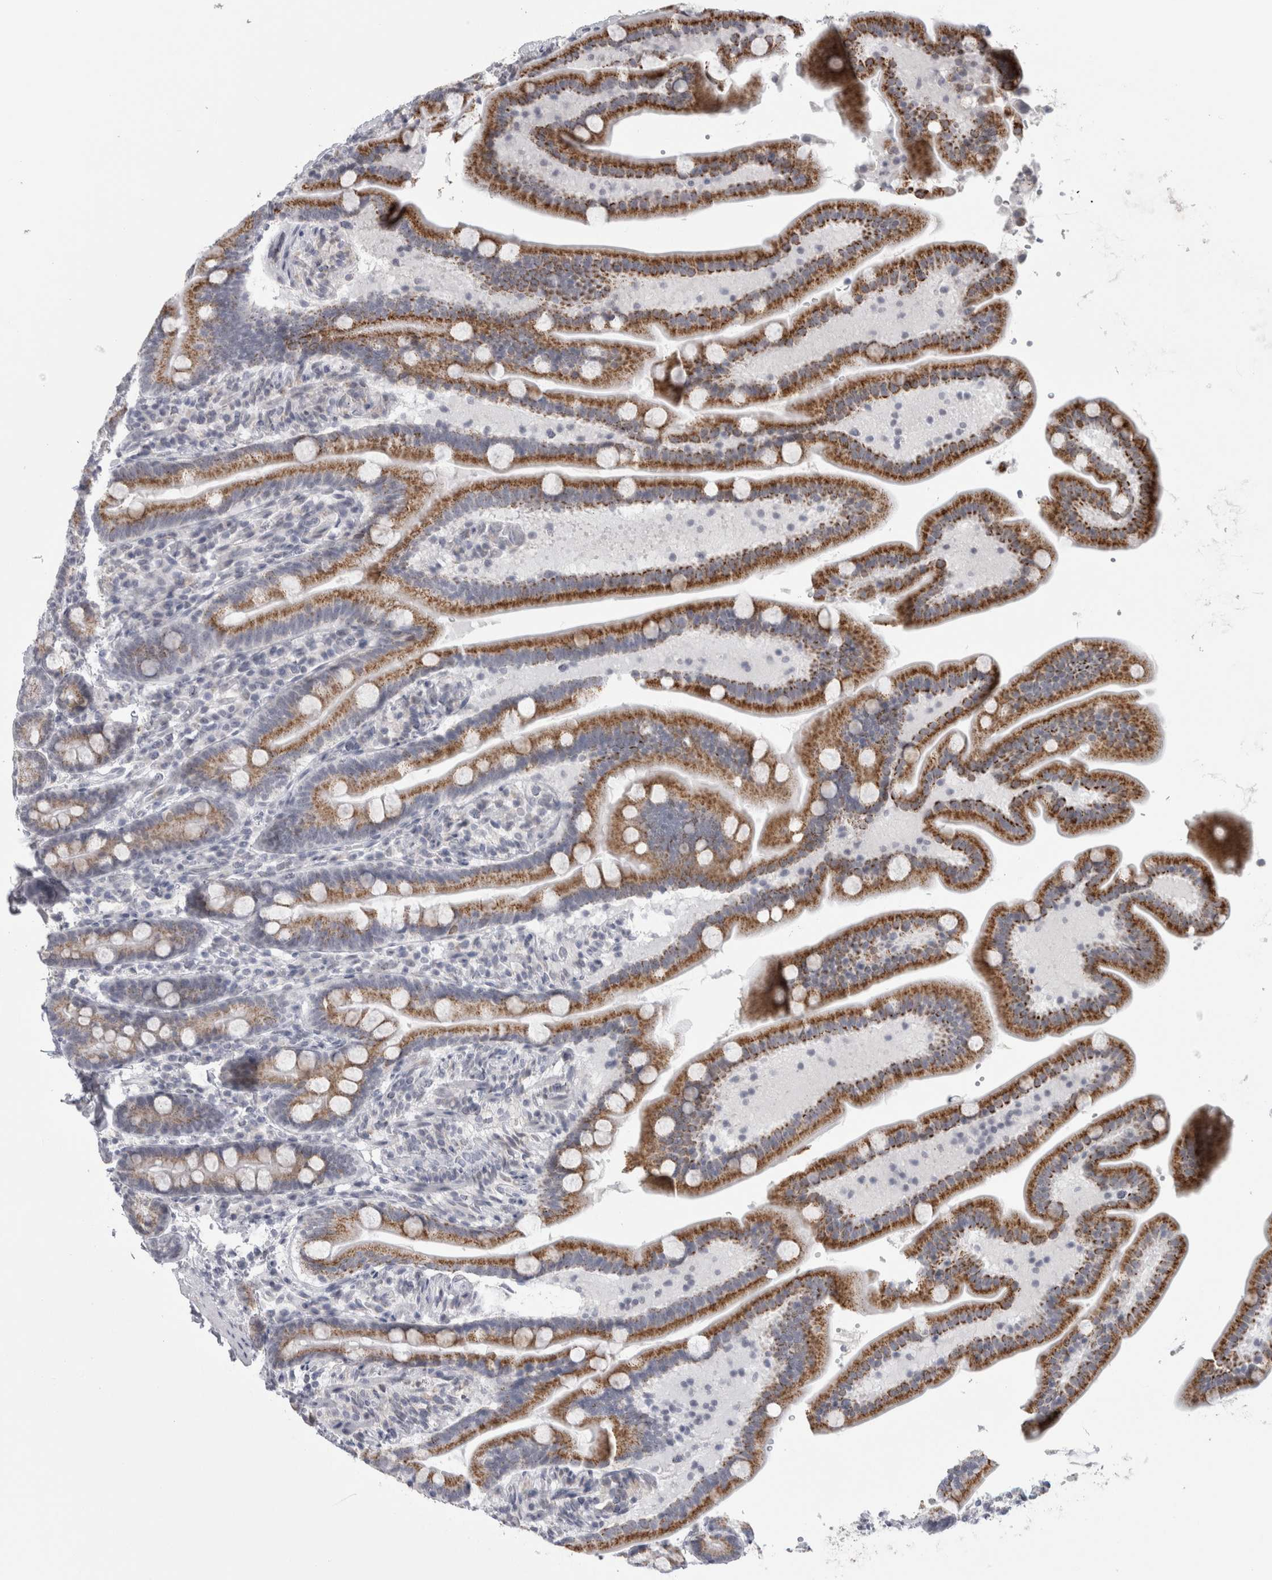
{"staining": {"intensity": "moderate", "quantity": ">75%", "location": "cytoplasmic/membranous"}, "tissue": "duodenum", "cell_type": "Glandular cells", "image_type": "normal", "snomed": [{"axis": "morphology", "description": "Normal tissue, NOS"}, {"axis": "topography", "description": "Duodenum"}], "caption": "A medium amount of moderate cytoplasmic/membranous positivity is identified in approximately >75% of glandular cells in unremarkable duodenum. The staining is performed using DAB brown chromogen to label protein expression. The nuclei are counter-stained blue using hematoxylin.", "gene": "PLIN1", "patient": {"sex": "male", "age": 54}}